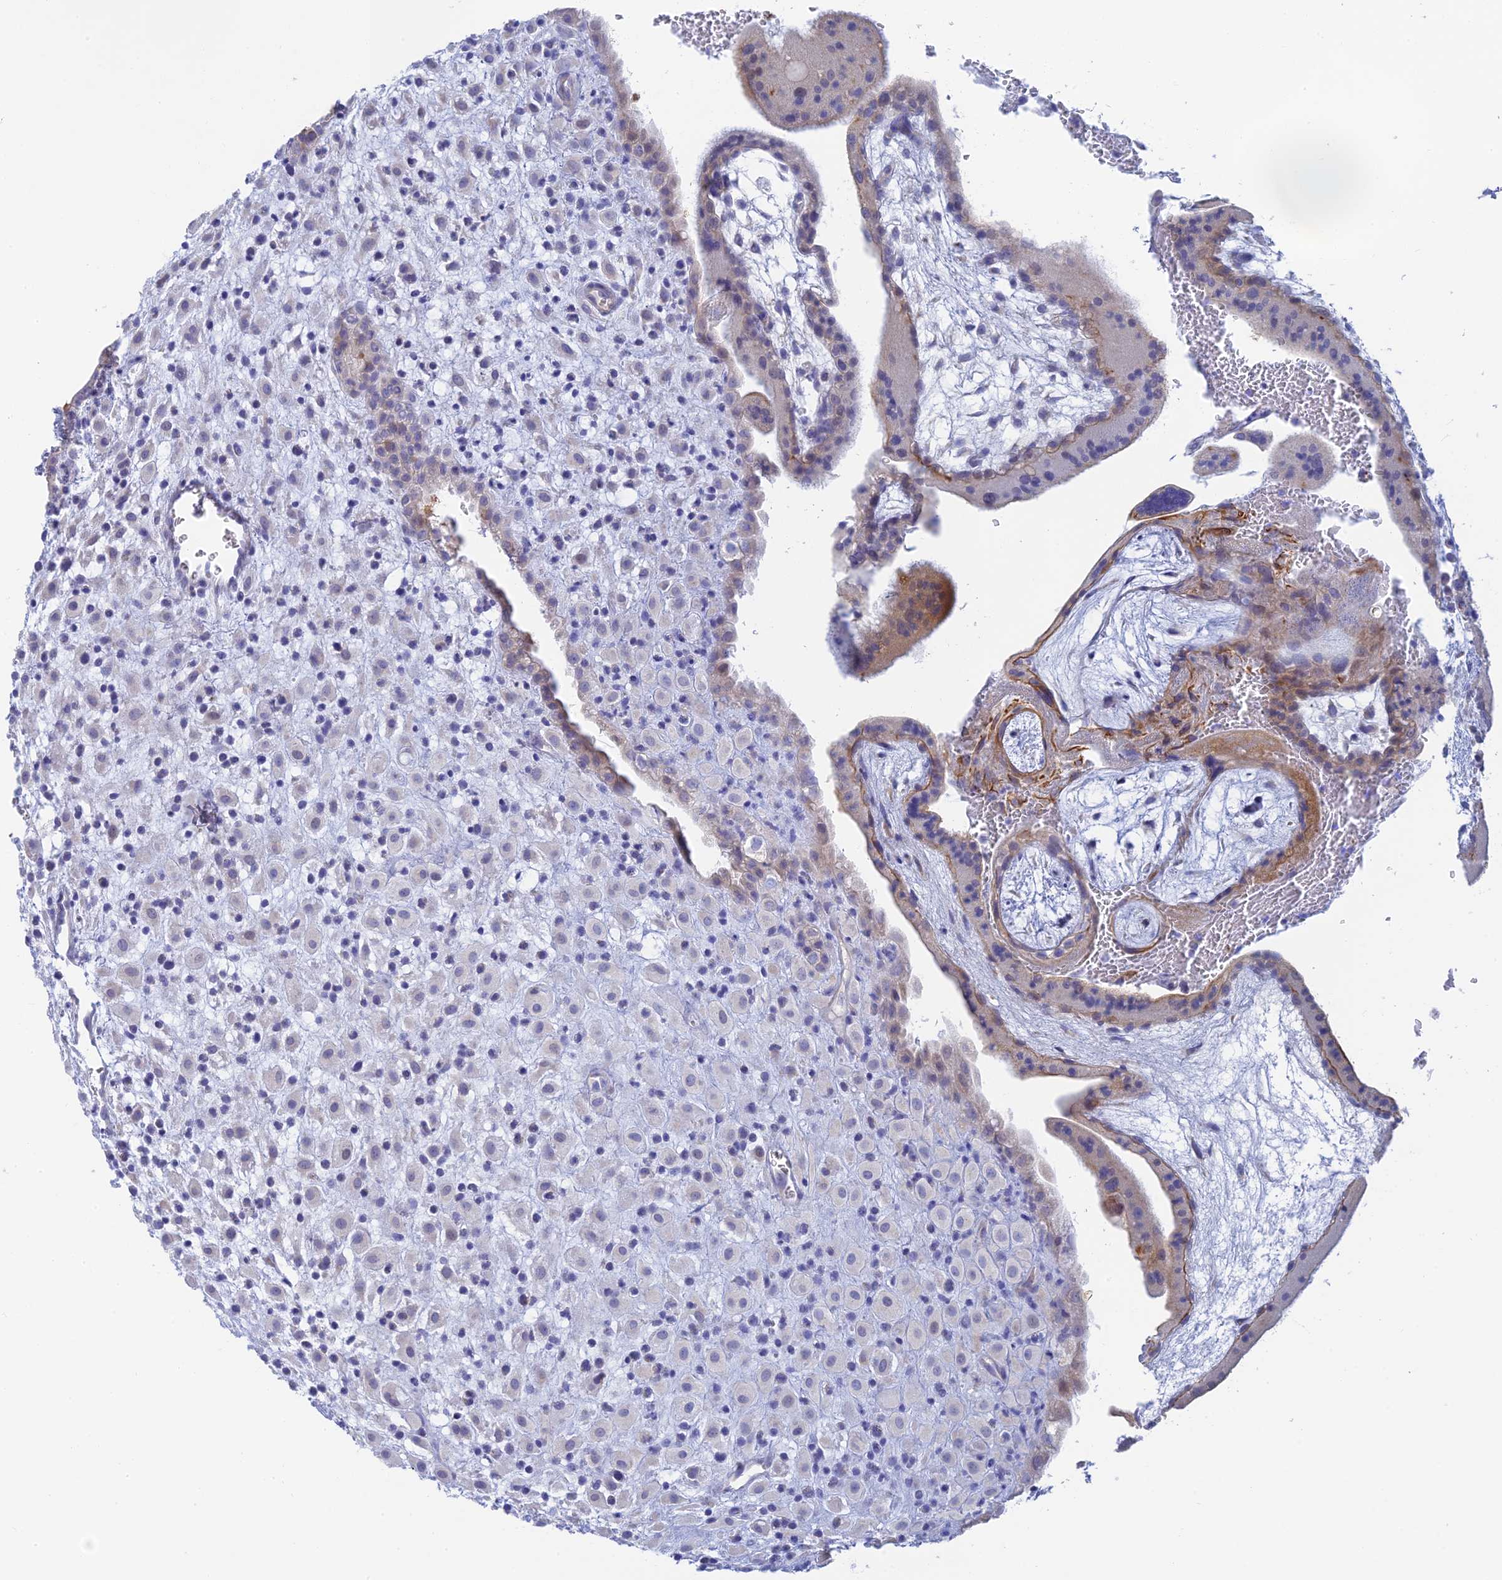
{"staining": {"intensity": "moderate", "quantity": "25%-75%", "location": "cytoplasmic/membranous"}, "tissue": "placenta", "cell_type": "Decidual cells", "image_type": "normal", "snomed": [{"axis": "morphology", "description": "Normal tissue, NOS"}, {"axis": "topography", "description": "Placenta"}], "caption": "Immunohistochemical staining of normal human placenta demonstrates medium levels of moderate cytoplasmic/membranous staining in approximately 25%-75% of decidual cells.", "gene": "CEP152", "patient": {"sex": "female", "age": 35}}